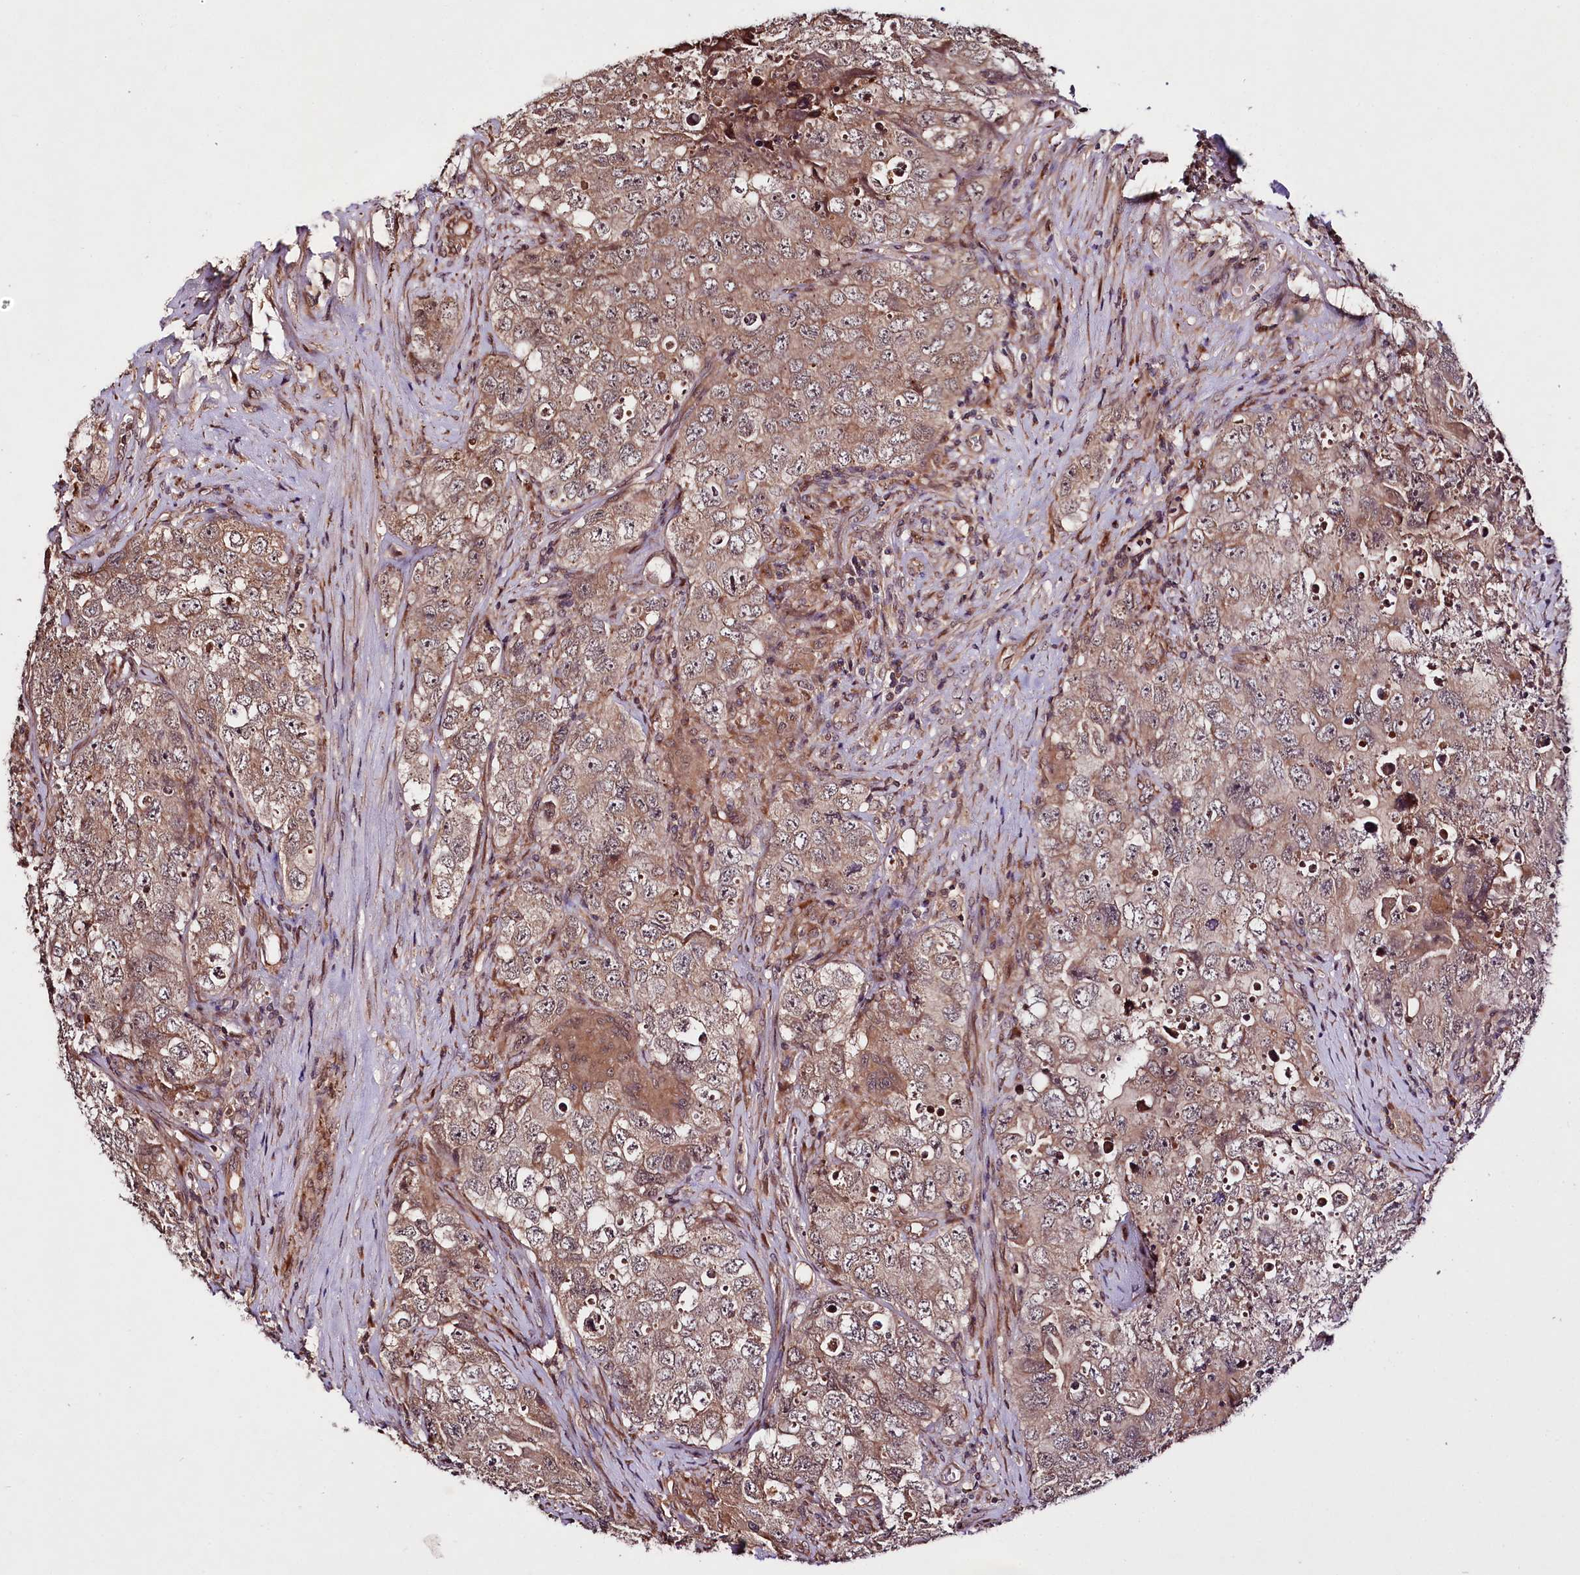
{"staining": {"intensity": "moderate", "quantity": ">75%", "location": "cytoplasmic/membranous"}, "tissue": "testis cancer", "cell_type": "Tumor cells", "image_type": "cancer", "snomed": [{"axis": "morphology", "description": "Seminoma, NOS"}, {"axis": "morphology", "description": "Carcinoma, Embryonal, NOS"}, {"axis": "topography", "description": "Testis"}], "caption": "DAB (3,3'-diaminobenzidine) immunohistochemical staining of embryonal carcinoma (testis) displays moderate cytoplasmic/membranous protein positivity in approximately >75% of tumor cells. The protein is shown in brown color, while the nuclei are stained blue.", "gene": "TNPO3", "patient": {"sex": "male", "age": 43}}